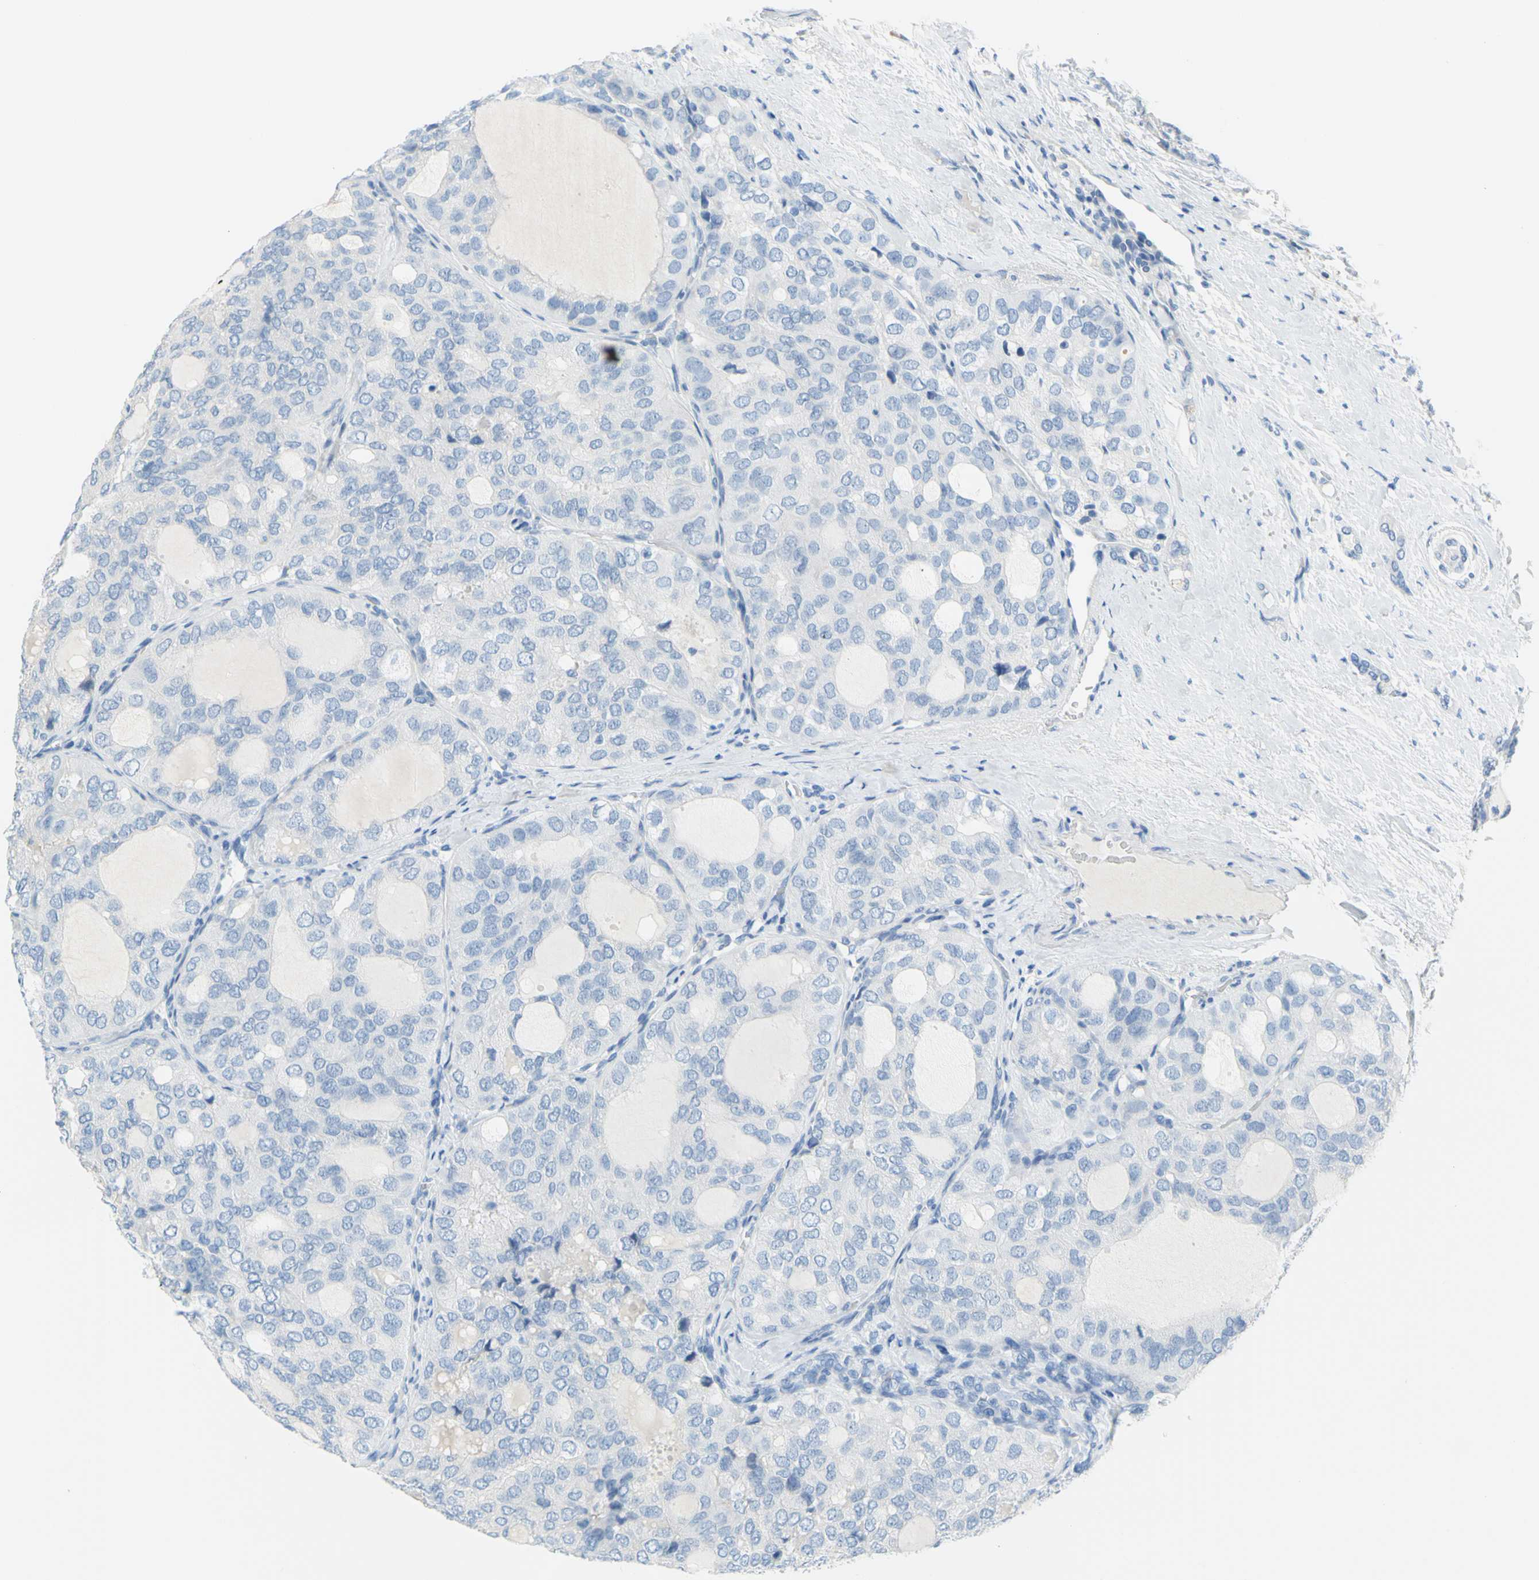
{"staining": {"intensity": "negative", "quantity": "none", "location": "none"}, "tissue": "thyroid cancer", "cell_type": "Tumor cells", "image_type": "cancer", "snomed": [{"axis": "morphology", "description": "Follicular adenoma carcinoma, NOS"}, {"axis": "topography", "description": "Thyroid gland"}], "caption": "Image shows no protein staining in tumor cells of follicular adenoma carcinoma (thyroid) tissue.", "gene": "DCT", "patient": {"sex": "male", "age": 75}}